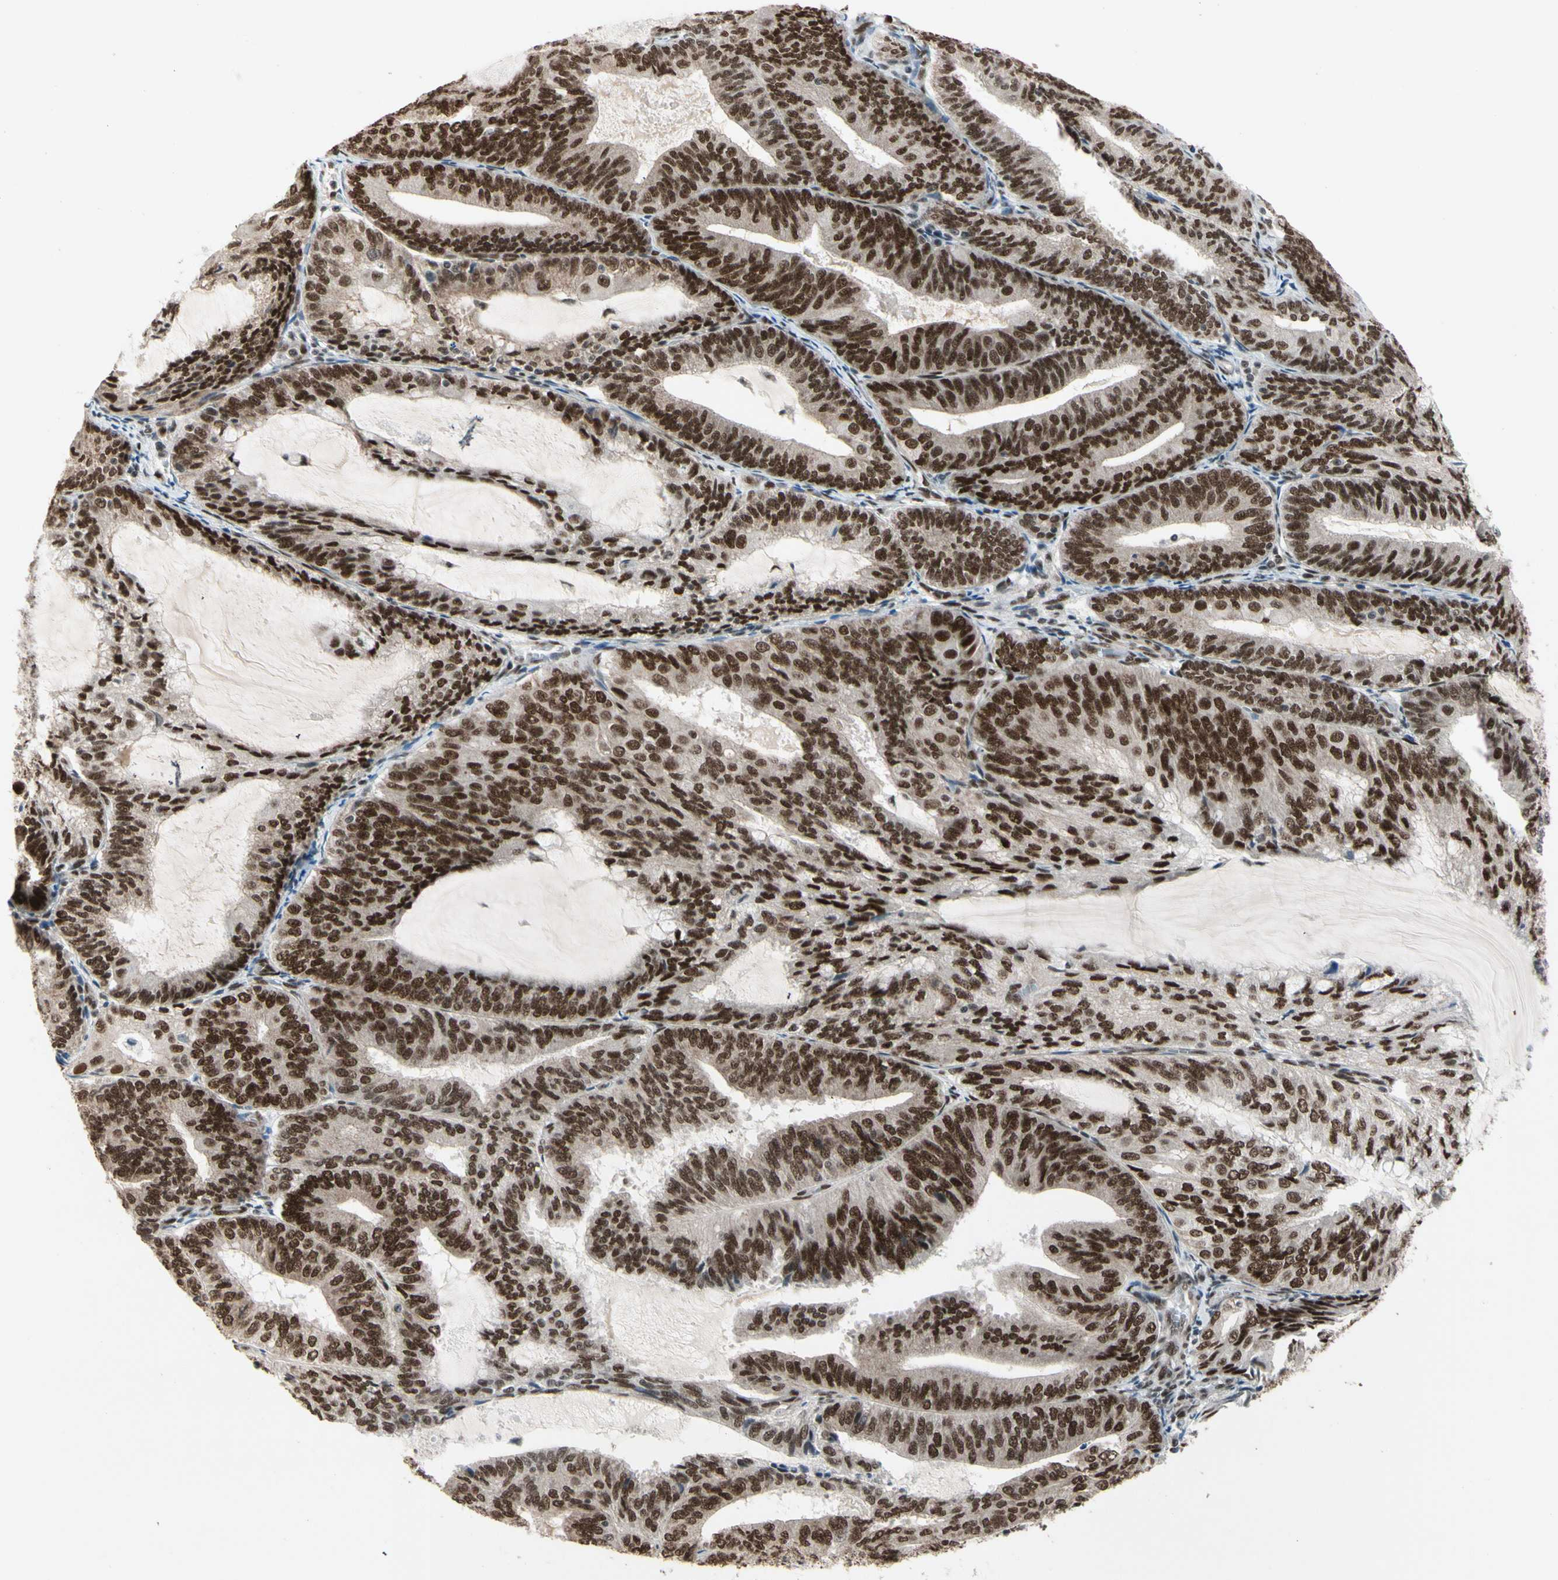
{"staining": {"intensity": "strong", "quantity": ">75%", "location": "nuclear"}, "tissue": "endometrial cancer", "cell_type": "Tumor cells", "image_type": "cancer", "snomed": [{"axis": "morphology", "description": "Adenocarcinoma, NOS"}, {"axis": "topography", "description": "Endometrium"}], "caption": "Tumor cells demonstrate high levels of strong nuclear positivity in about >75% of cells in human endometrial cancer. (IHC, brightfield microscopy, high magnification).", "gene": "CHAMP1", "patient": {"sex": "female", "age": 81}}